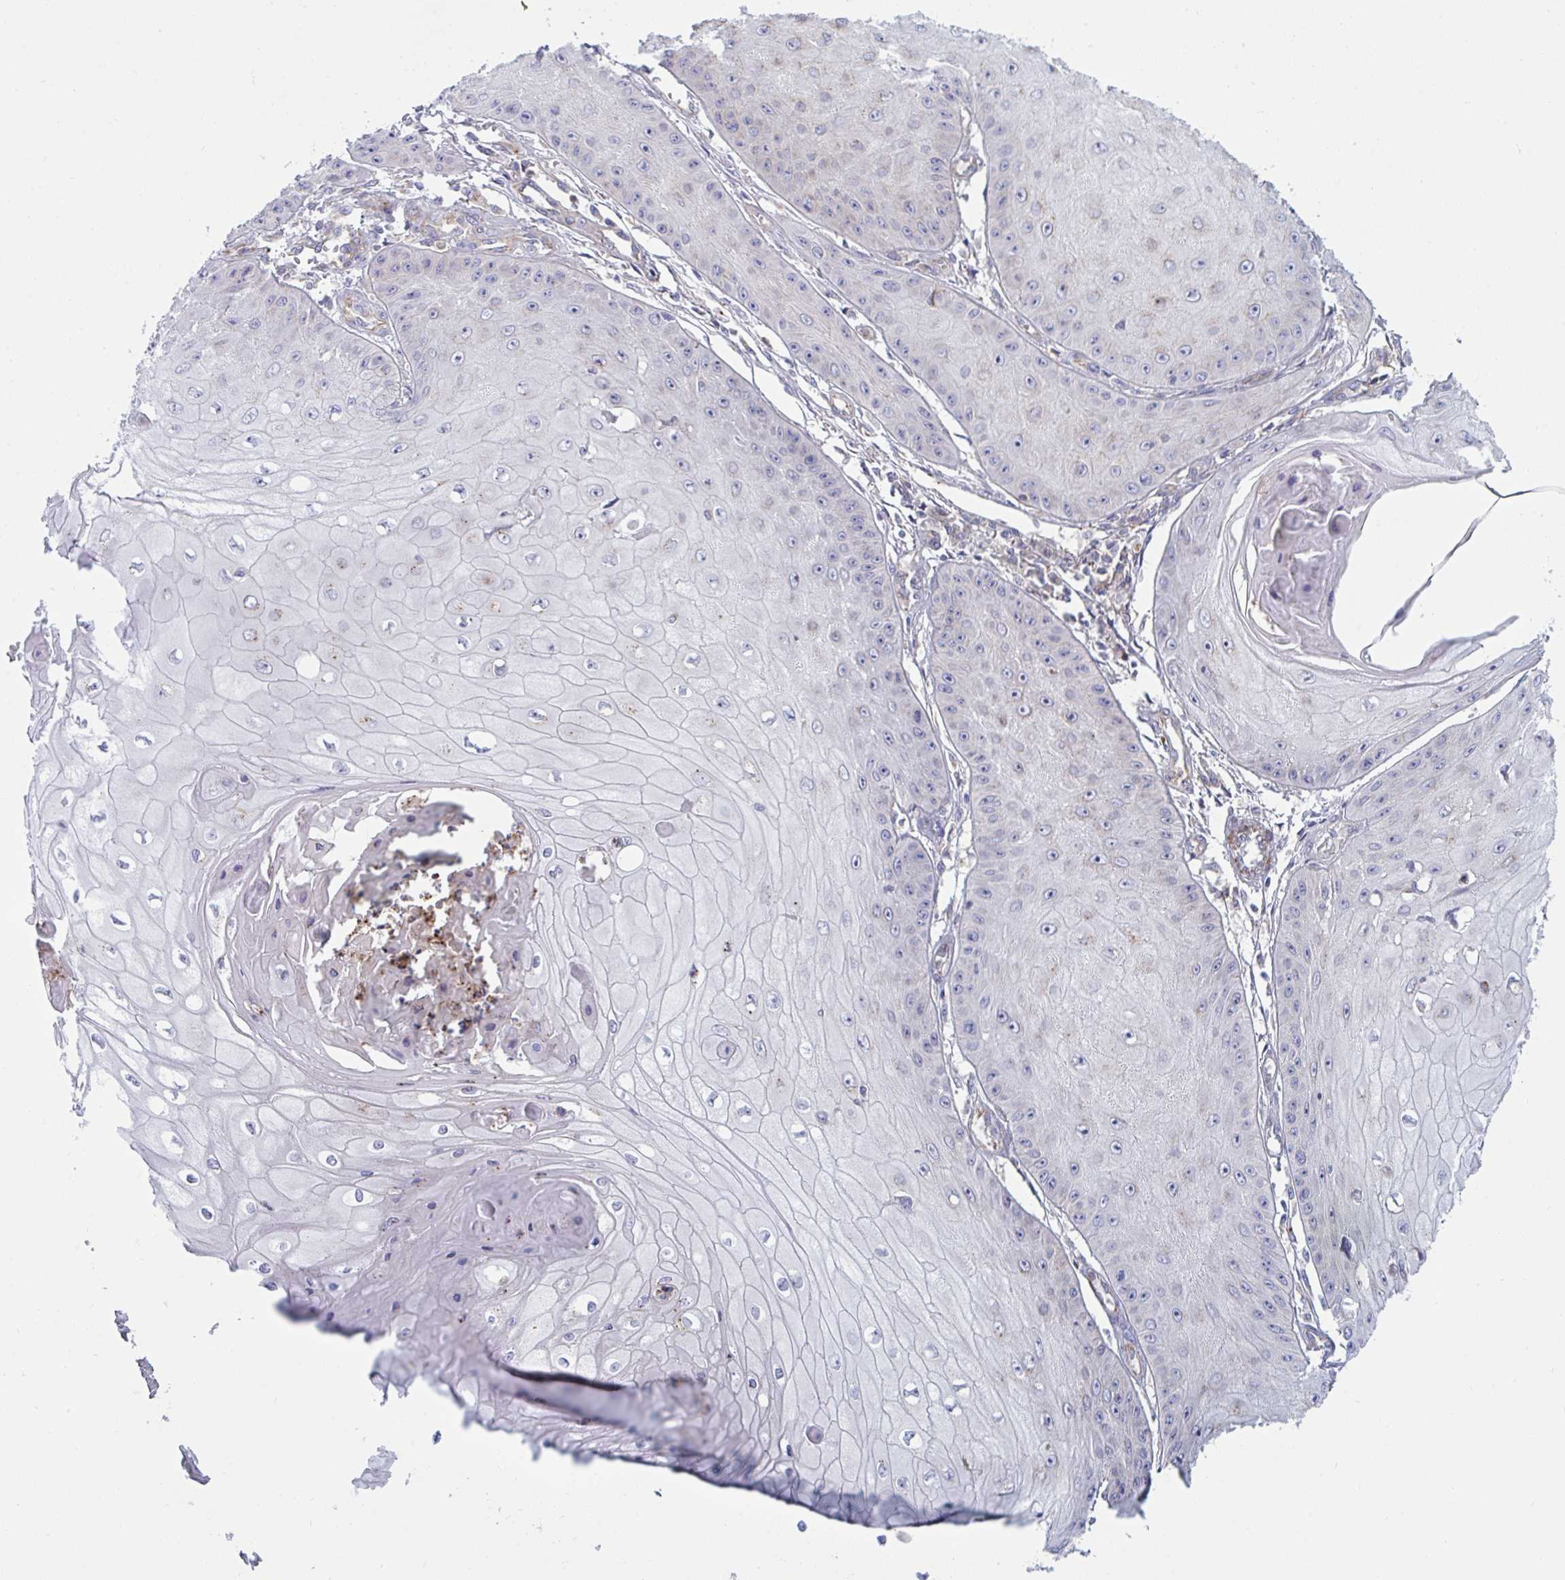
{"staining": {"intensity": "negative", "quantity": "none", "location": "none"}, "tissue": "skin cancer", "cell_type": "Tumor cells", "image_type": "cancer", "snomed": [{"axis": "morphology", "description": "Squamous cell carcinoma, NOS"}, {"axis": "topography", "description": "Skin"}], "caption": "DAB (3,3'-diaminobenzidine) immunohistochemical staining of human skin cancer (squamous cell carcinoma) exhibits no significant expression in tumor cells. The staining is performed using DAB brown chromogen with nuclei counter-stained in using hematoxylin.", "gene": "SLC9A6", "patient": {"sex": "male", "age": 70}}